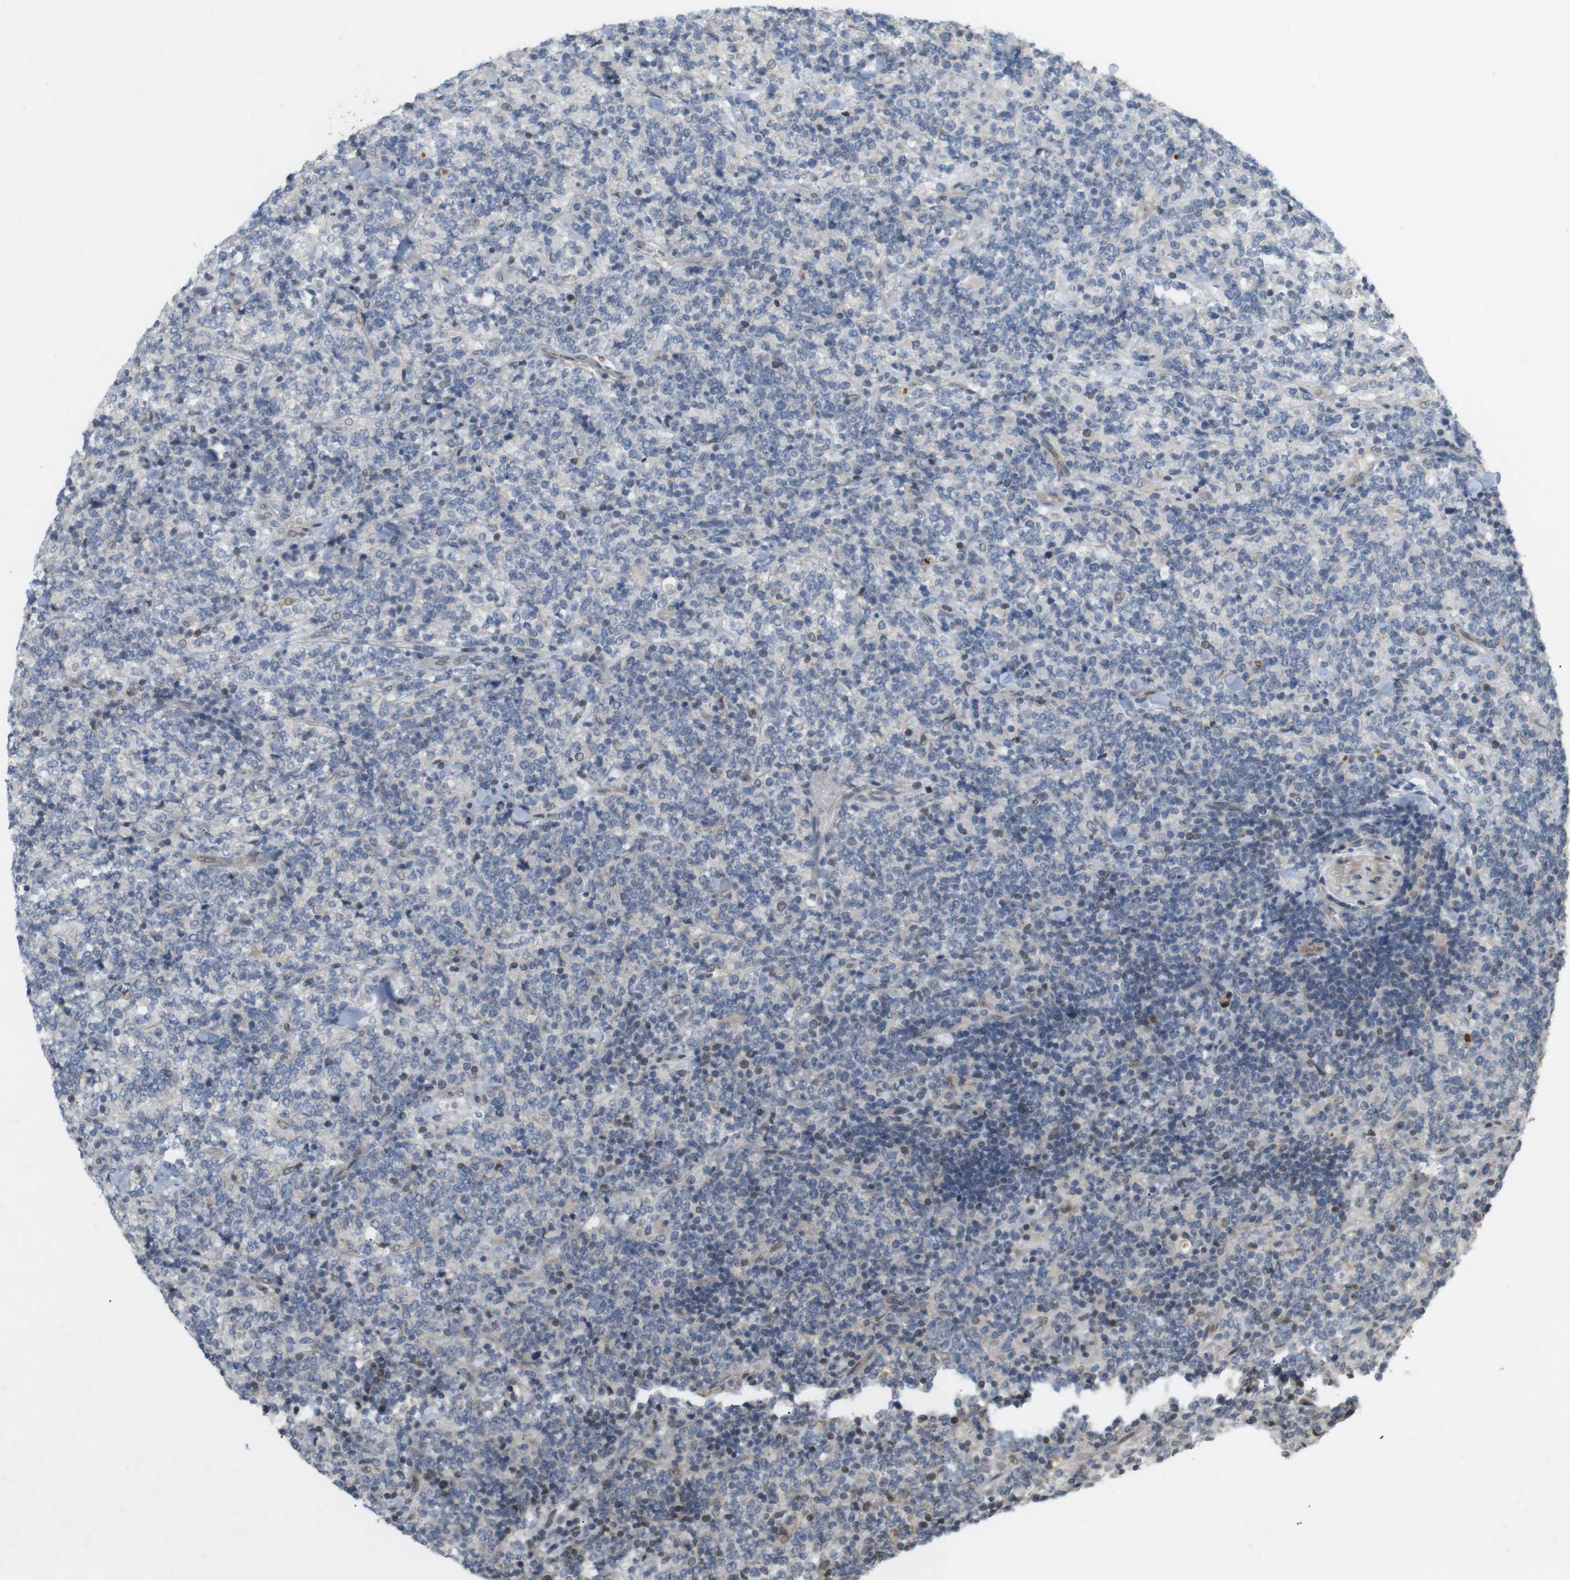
{"staining": {"intensity": "negative", "quantity": "none", "location": "none"}, "tissue": "lymphoma", "cell_type": "Tumor cells", "image_type": "cancer", "snomed": [{"axis": "morphology", "description": "Malignant lymphoma, non-Hodgkin's type, High grade"}, {"axis": "topography", "description": "Soft tissue"}], "caption": "Immunohistochemistry of lymphoma displays no expression in tumor cells. Nuclei are stained in blue.", "gene": "PPP1R14A", "patient": {"sex": "male", "age": 18}}